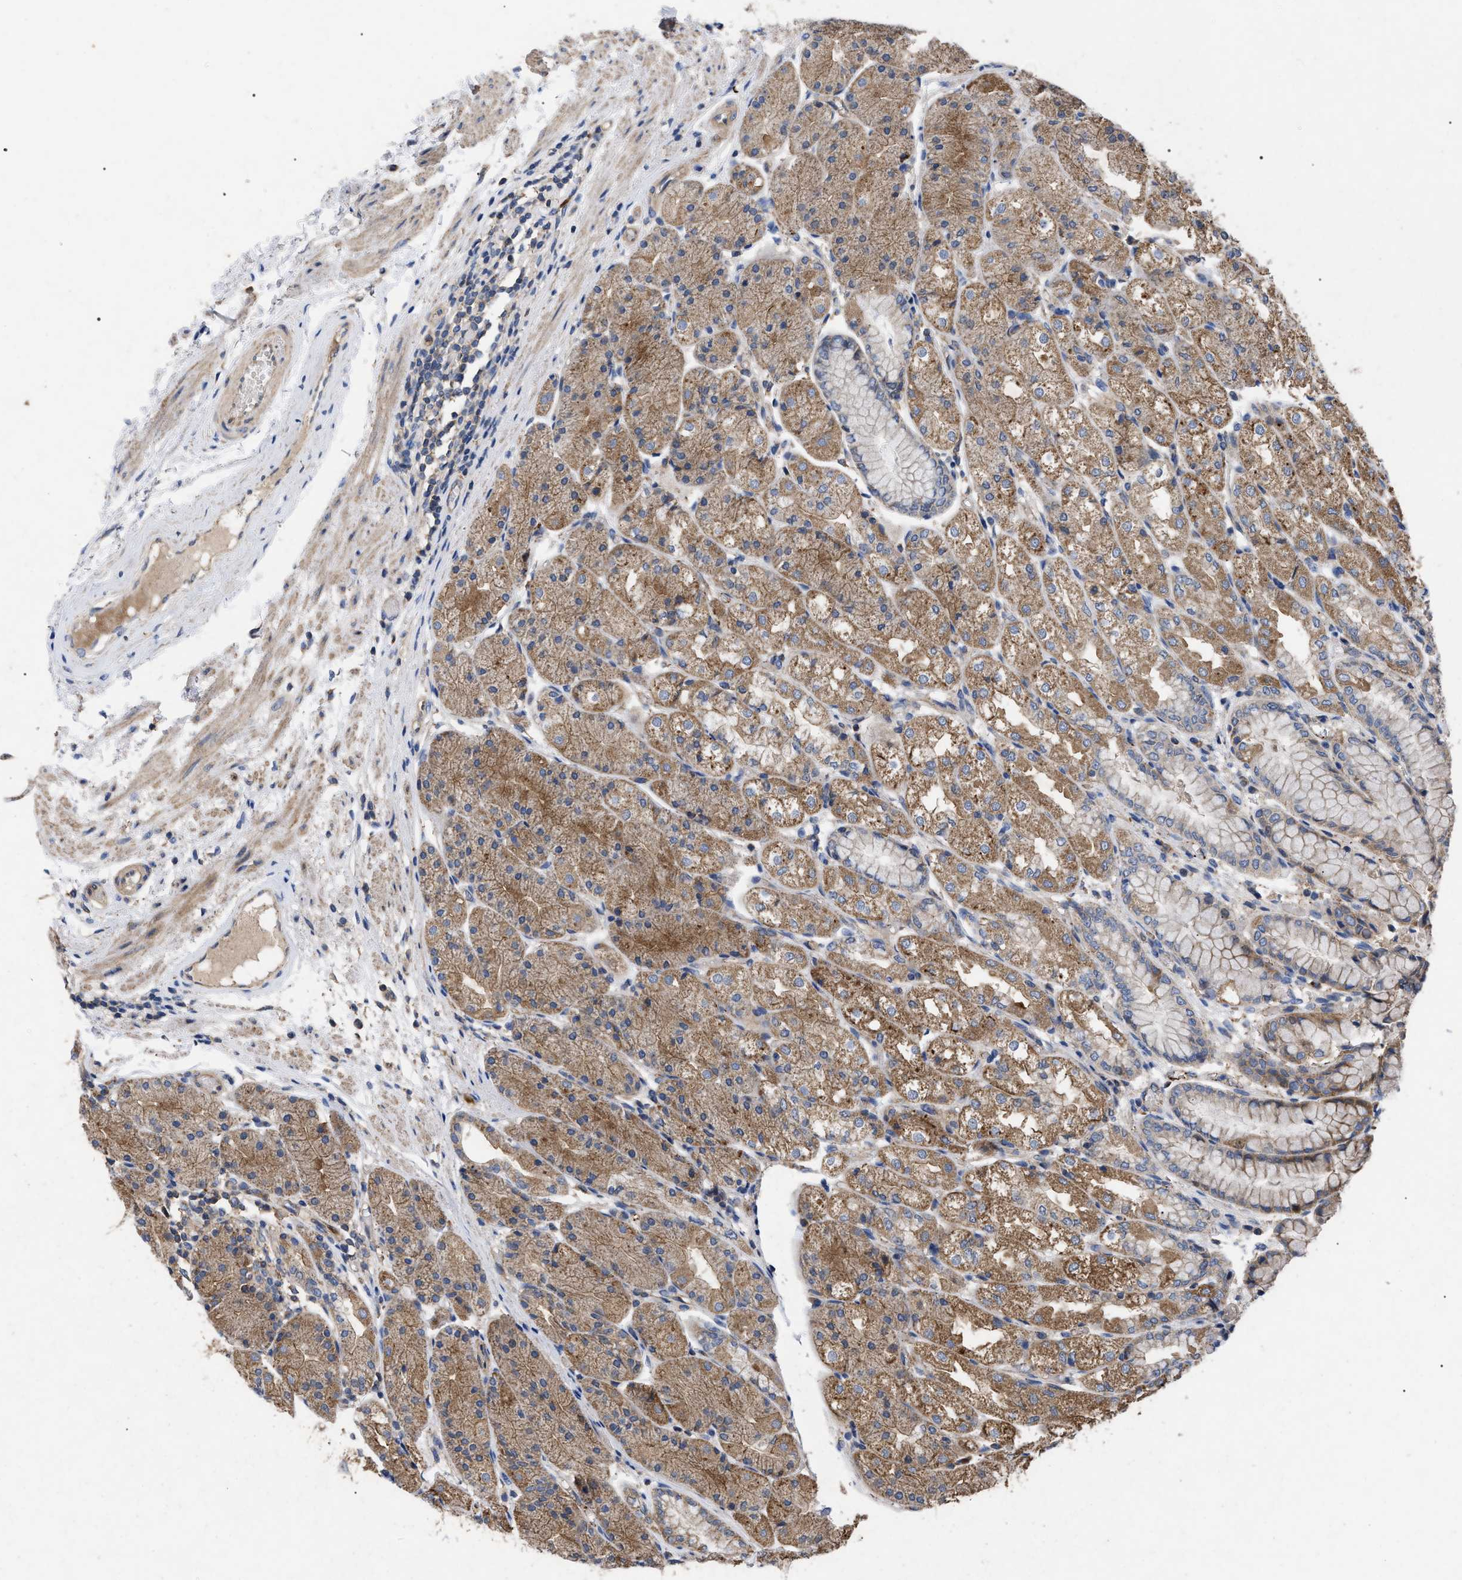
{"staining": {"intensity": "moderate", "quantity": ">75%", "location": "cytoplasmic/membranous"}, "tissue": "stomach", "cell_type": "Glandular cells", "image_type": "normal", "snomed": [{"axis": "morphology", "description": "Normal tissue, NOS"}, {"axis": "topography", "description": "Stomach, upper"}], "caption": "Protein staining of normal stomach shows moderate cytoplasmic/membranous staining in about >75% of glandular cells.", "gene": "FAM171A2", "patient": {"sex": "male", "age": 72}}